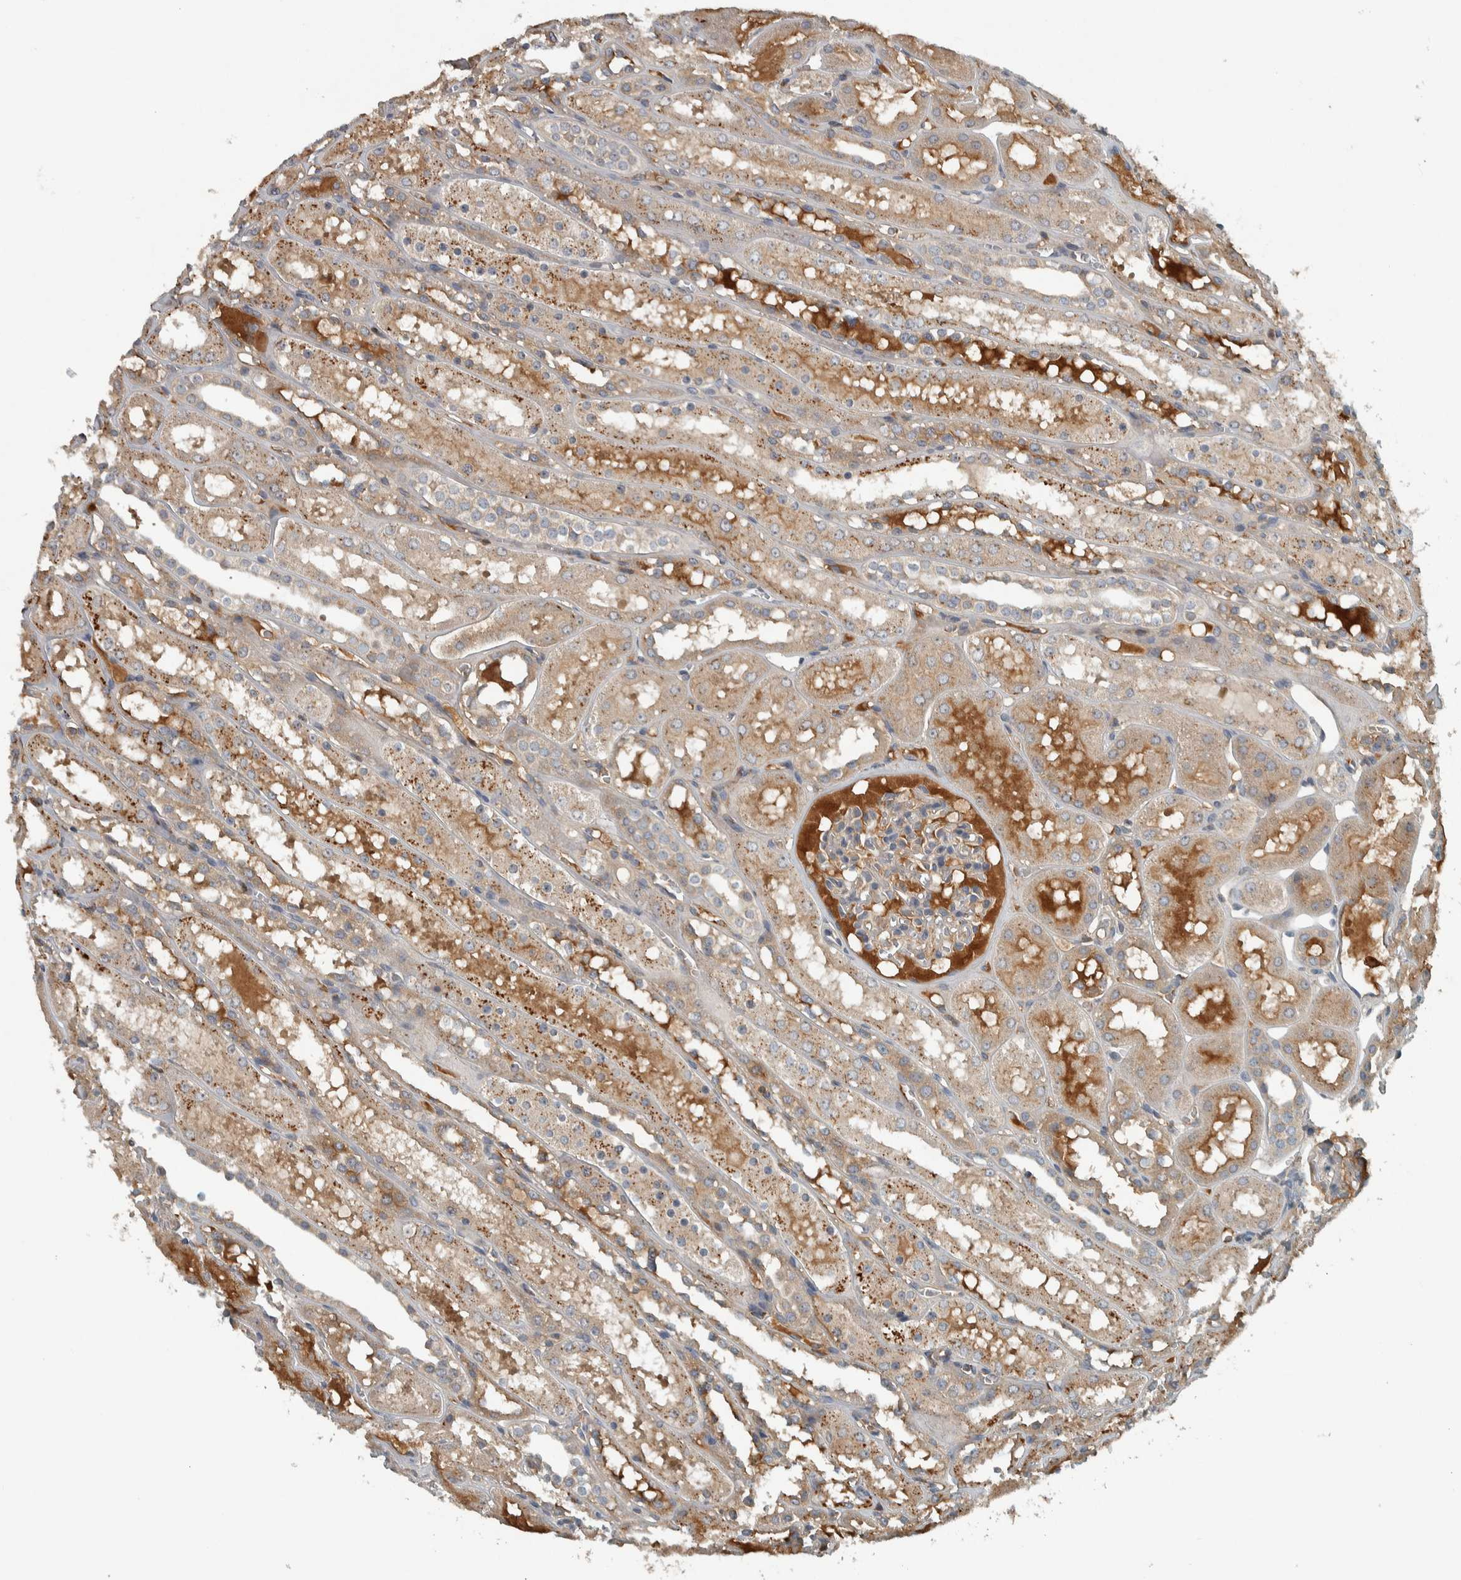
{"staining": {"intensity": "weak", "quantity": "25%-75%", "location": "cytoplasmic/membranous"}, "tissue": "kidney", "cell_type": "Cells in glomeruli", "image_type": "normal", "snomed": [{"axis": "morphology", "description": "Normal tissue, NOS"}, {"axis": "topography", "description": "Kidney"}, {"axis": "topography", "description": "Urinary bladder"}], "caption": "Approximately 25%-75% of cells in glomeruli in normal kidney exhibit weak cytoplasmic/membranous protein positivity as visualized by brown immunohistochemical staining.", "gene": "CLCN2", "patient": {"sex": "male", "age": 16}}